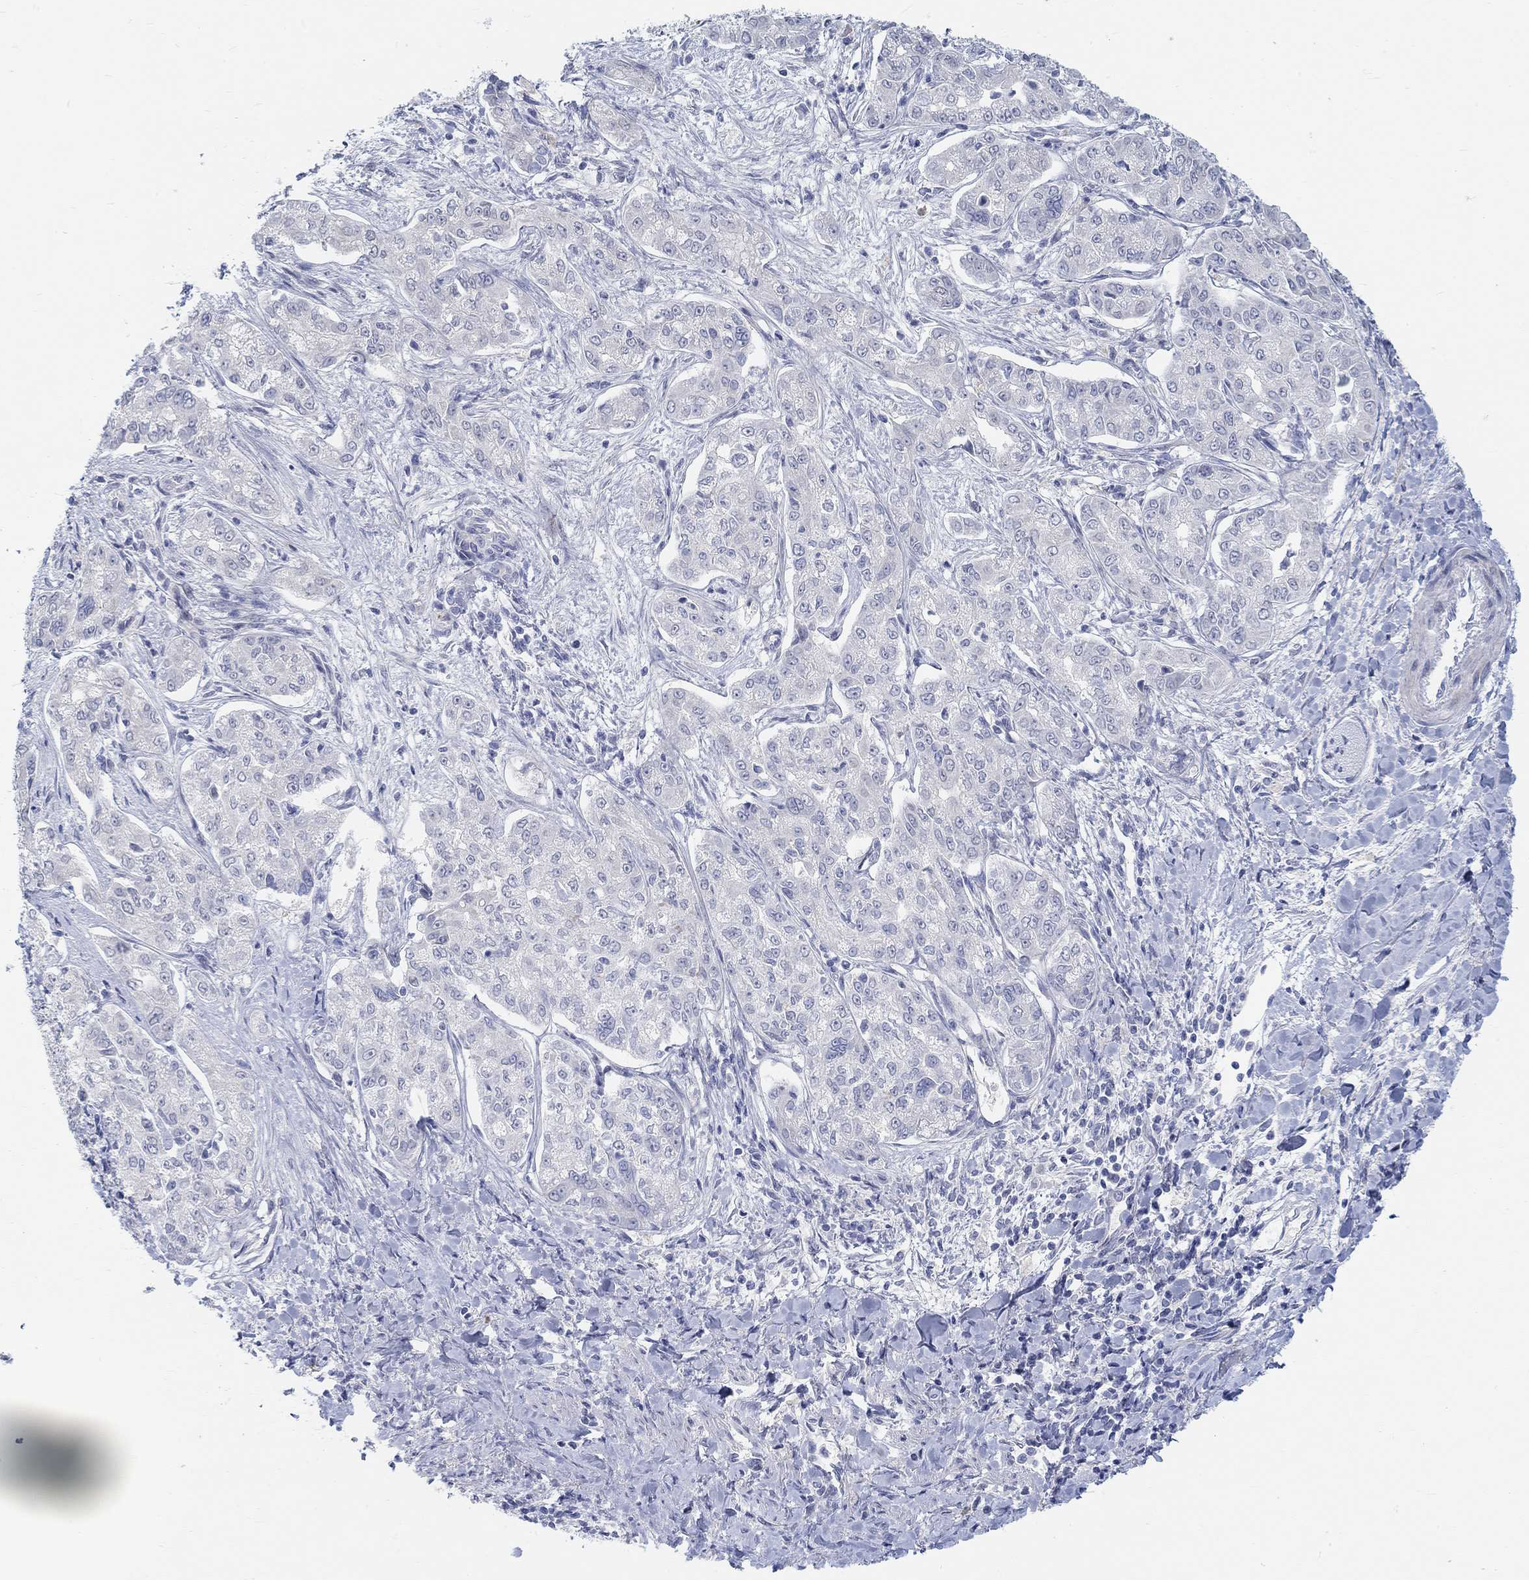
{"staining": {"intensity": "negative", "quantity": "none", "location": "none"}, "tissue": "liver cancer", "cell_type": "Tumor cells", "image_type": "cancer", "snomed": [{"axis": "morphology", "description": "Cholangiocarcinoma"}, {"axis": "topography", "description": "Liver"}], "caption": "A high-resolution image shows IHC staining of liver cancer, which reveals no significant expression in tumor cells.", "gene": "SNTG2", "patient": {"sex": "female", "age": 47}}